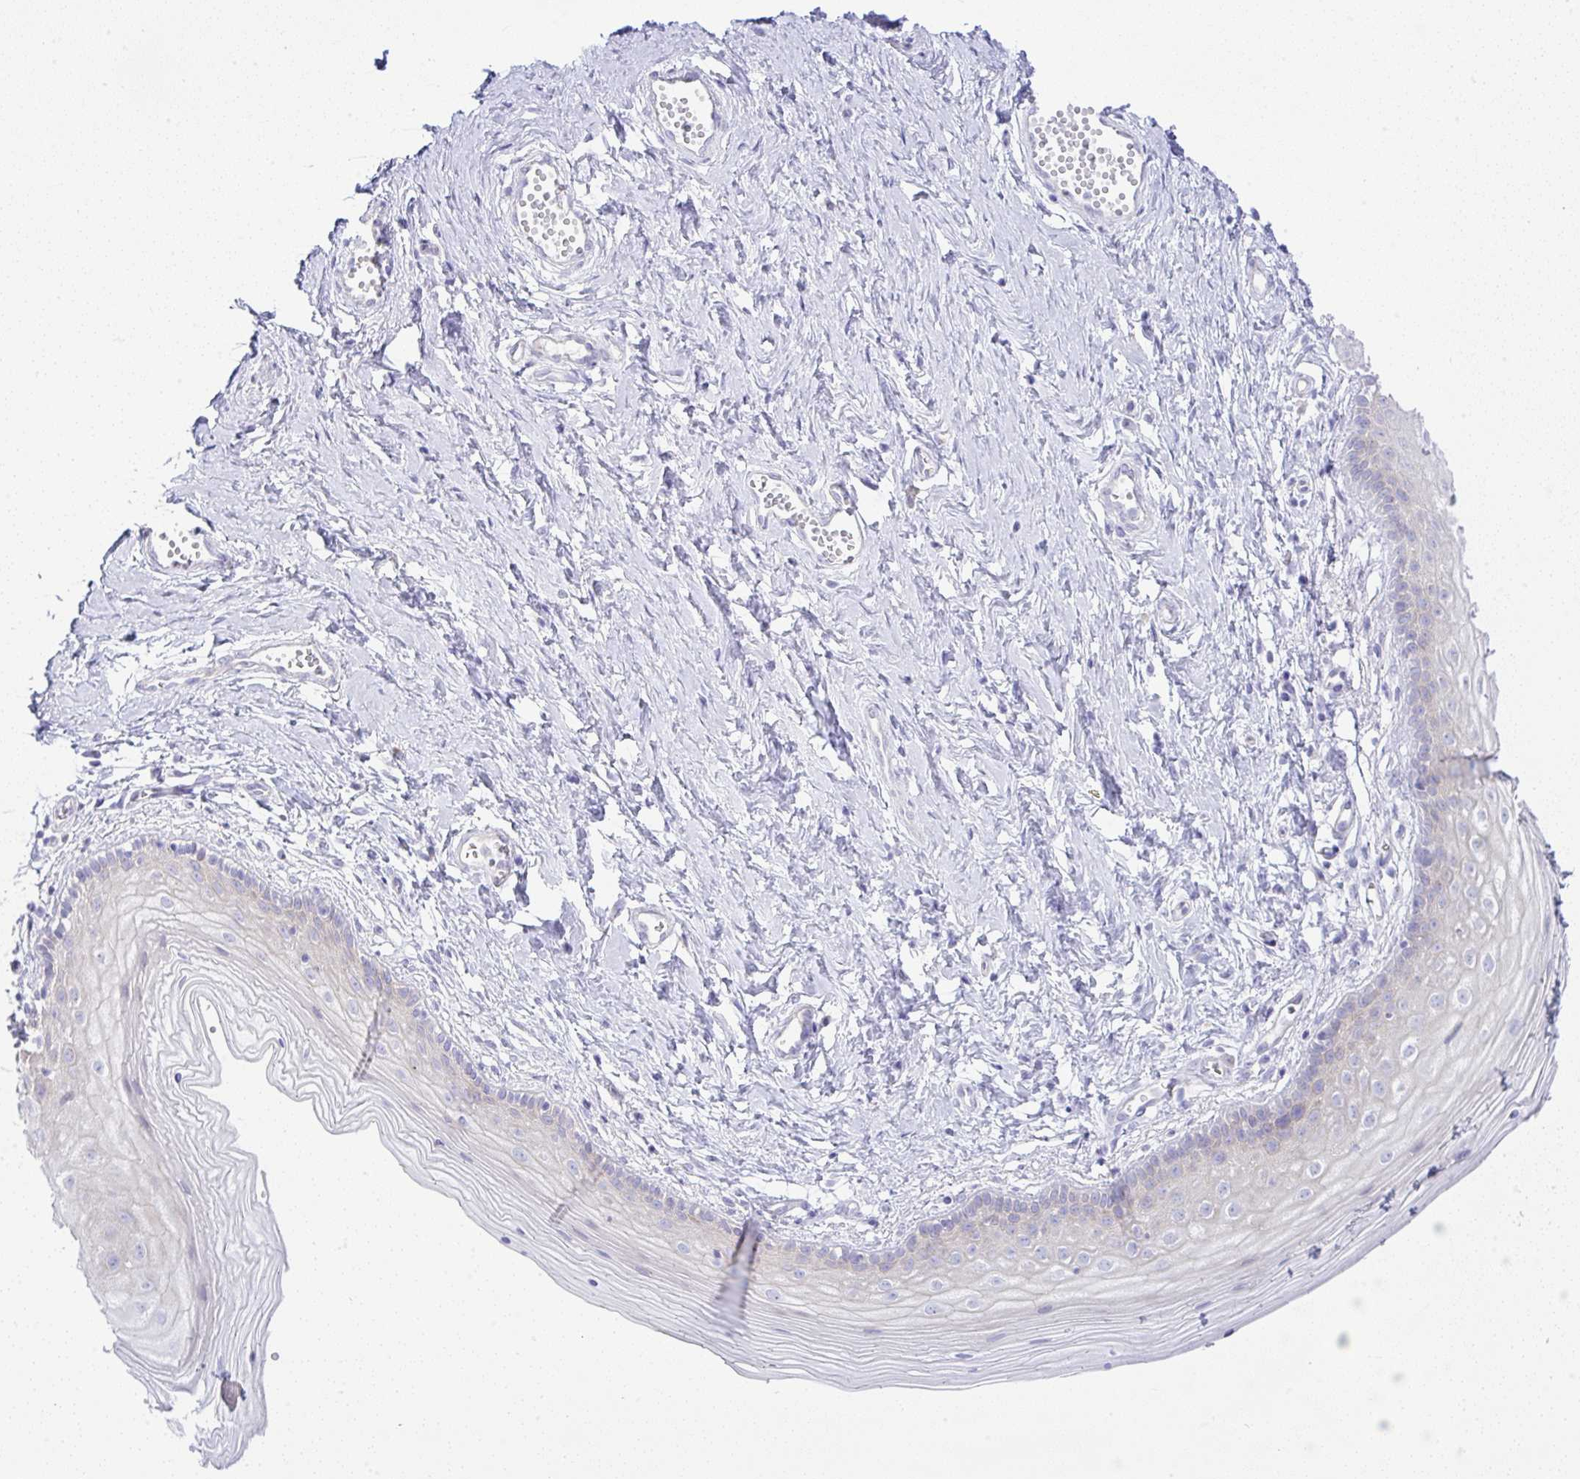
{"staining": {"intensity": "negative", "quantity": "none", "location": "none"}, "tissue": "vagina", "cell_type": "Squamous epithelial cells", "image_type": "normal", "snomed": [{"axis": "morphology", "description": "Normal tissue, NOS"}, {"axis": "topography", "description": "Vagina"}], "caption": "The image shows no significant positivity in squamous epithelial cells of vagina.", "gene": "FAM177A1", "patient": {"sex": "female", "age": 38}}